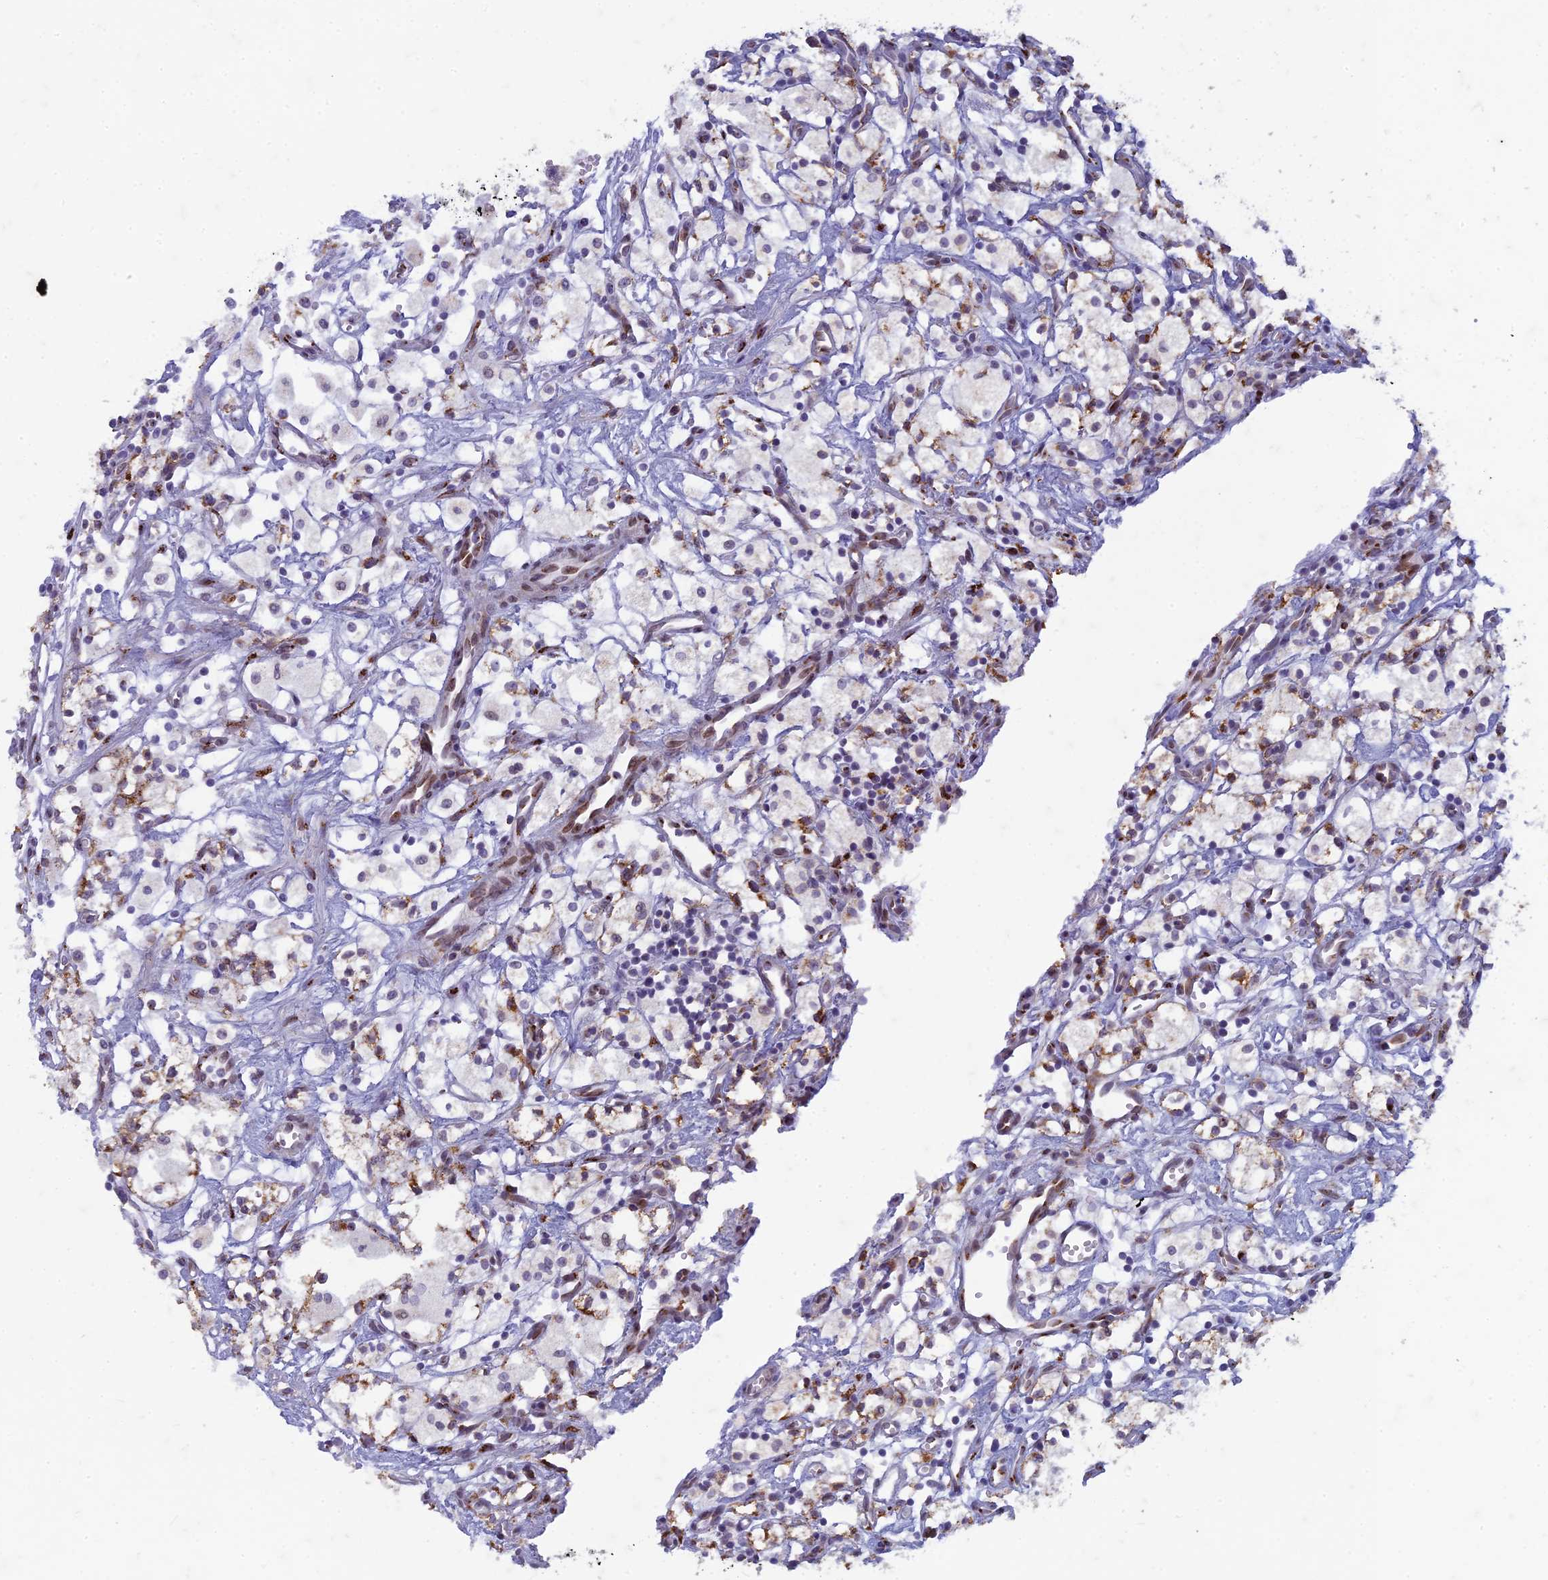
{"staining": {"intensity": "moderate", "quantity": "<25%", "location": "cytoplasmic/membranous"}, "tissue": "renal cancer", "cell_type": "Tumor cells", "image_type": "cancer", "snomed": [{"axis": "morphology", "description": "Adenocarcinoma, NOS"}, {"axis": "topography", "description": "Kidney"}], "caption": "Immunohistochemical staining of adenocarcinoma (renal) demonstrates low levels of moderate cytoplasmic/membranous protein staining in approximately <25% of tumor cells. The staining was performed using DAB to visualize the protein expression in brown, while the nuclei were stained in blue with hematoxylin (Magnification: 20x).", "gene": "FAM3C", "patient": {"sex": "male", "age": 59}}